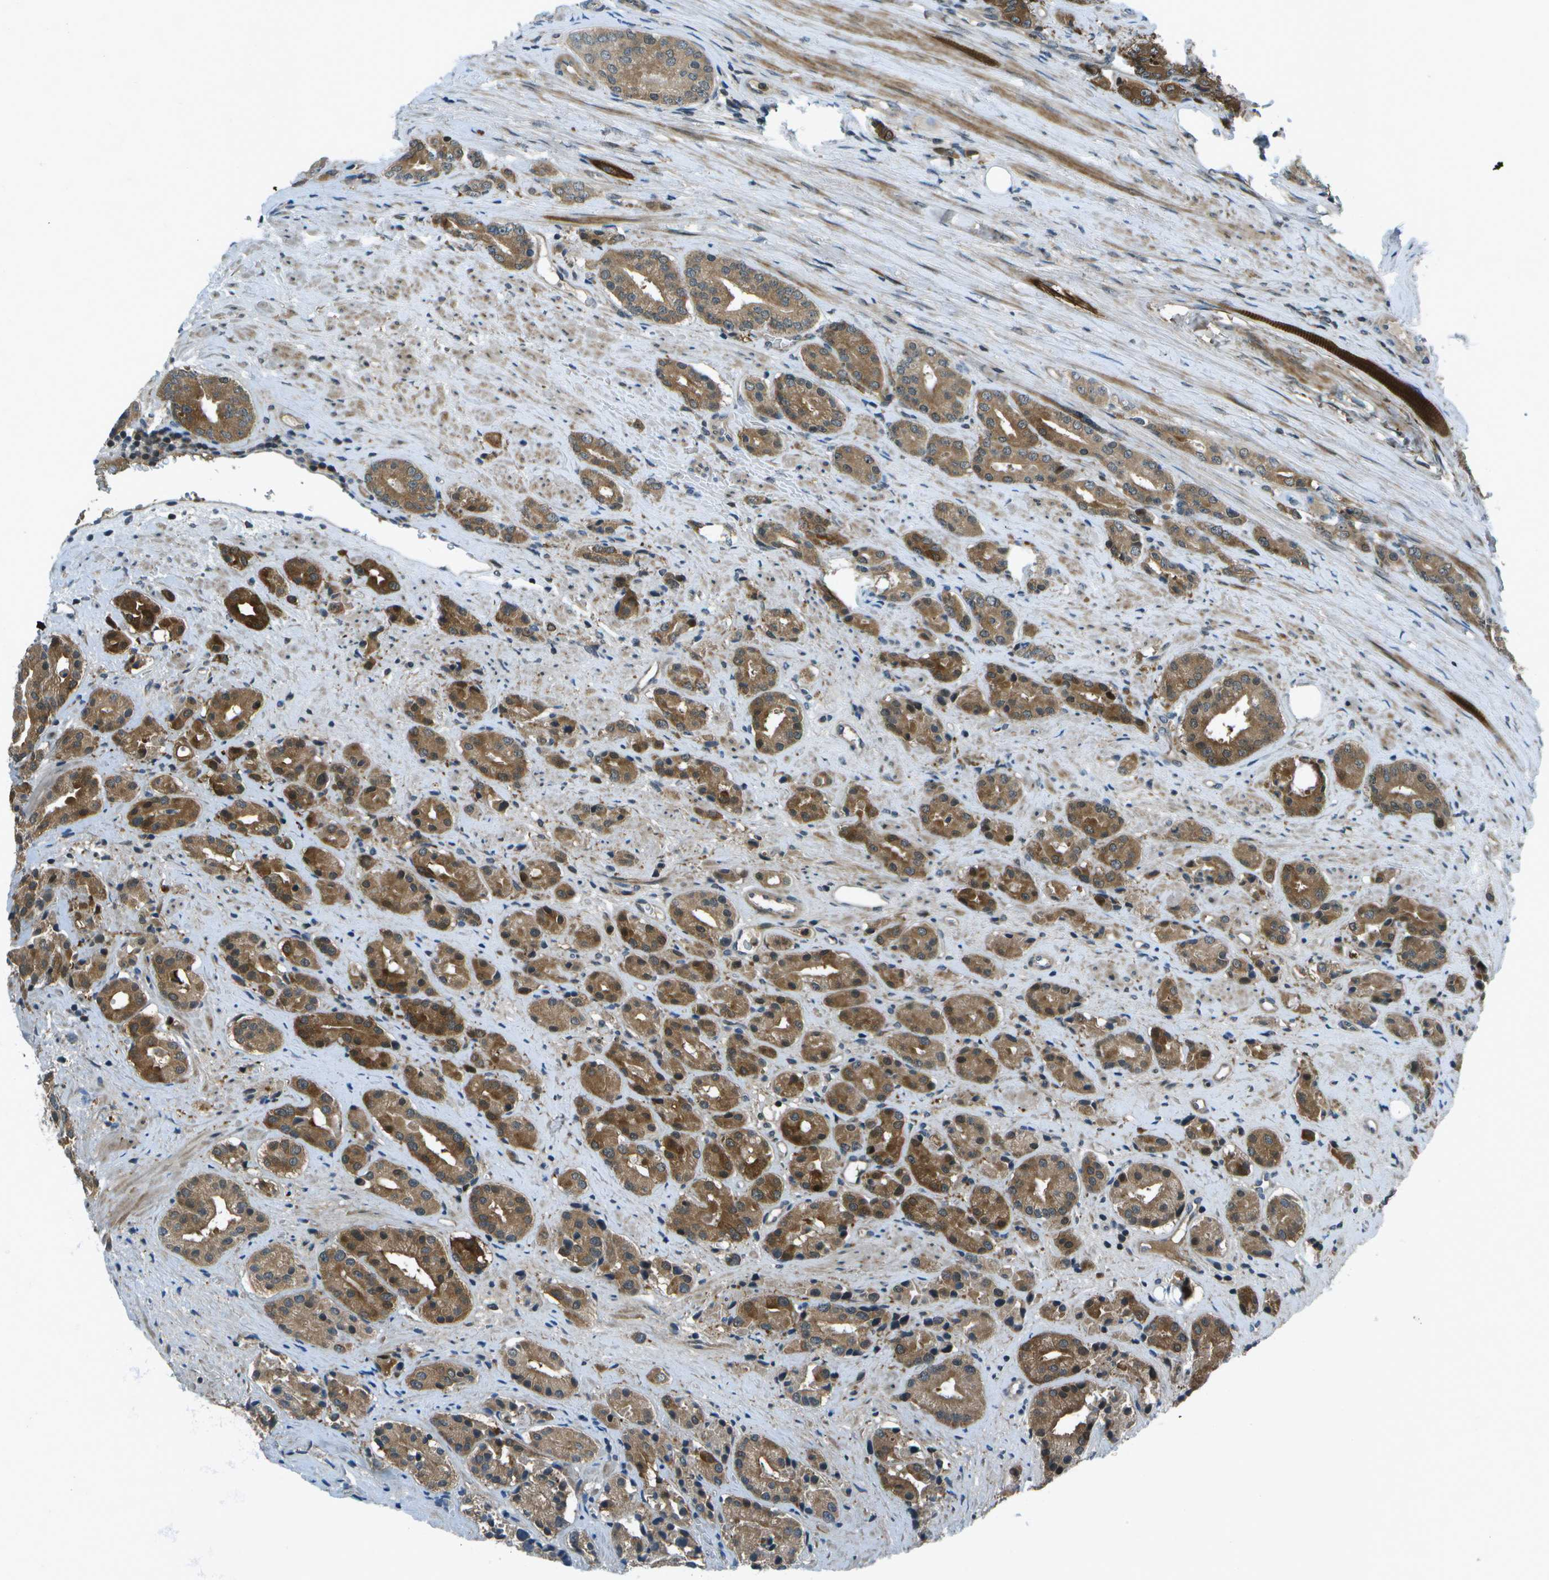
{"staining": {"intensity": "strong", "quantity": ">75%", "location": "cytoplasmic/membranous"}, "tissue": "prostate cancer", "cell_type": "Tumor cells", "image_type": "cancer", "snomed": [{"axis": "morphology", "description": "Adenocarcinoma, High grade"}, {"axis": "topography", "description": "Prostate"}], "caption": "A high-resolution image shows IHC staining of prostate cancer, which shows strong cytoplasmic/membranous staining in about >75% of tumor cells.", "gene": "TMEM19", "patient": {"sex": "male", "age": 71}}